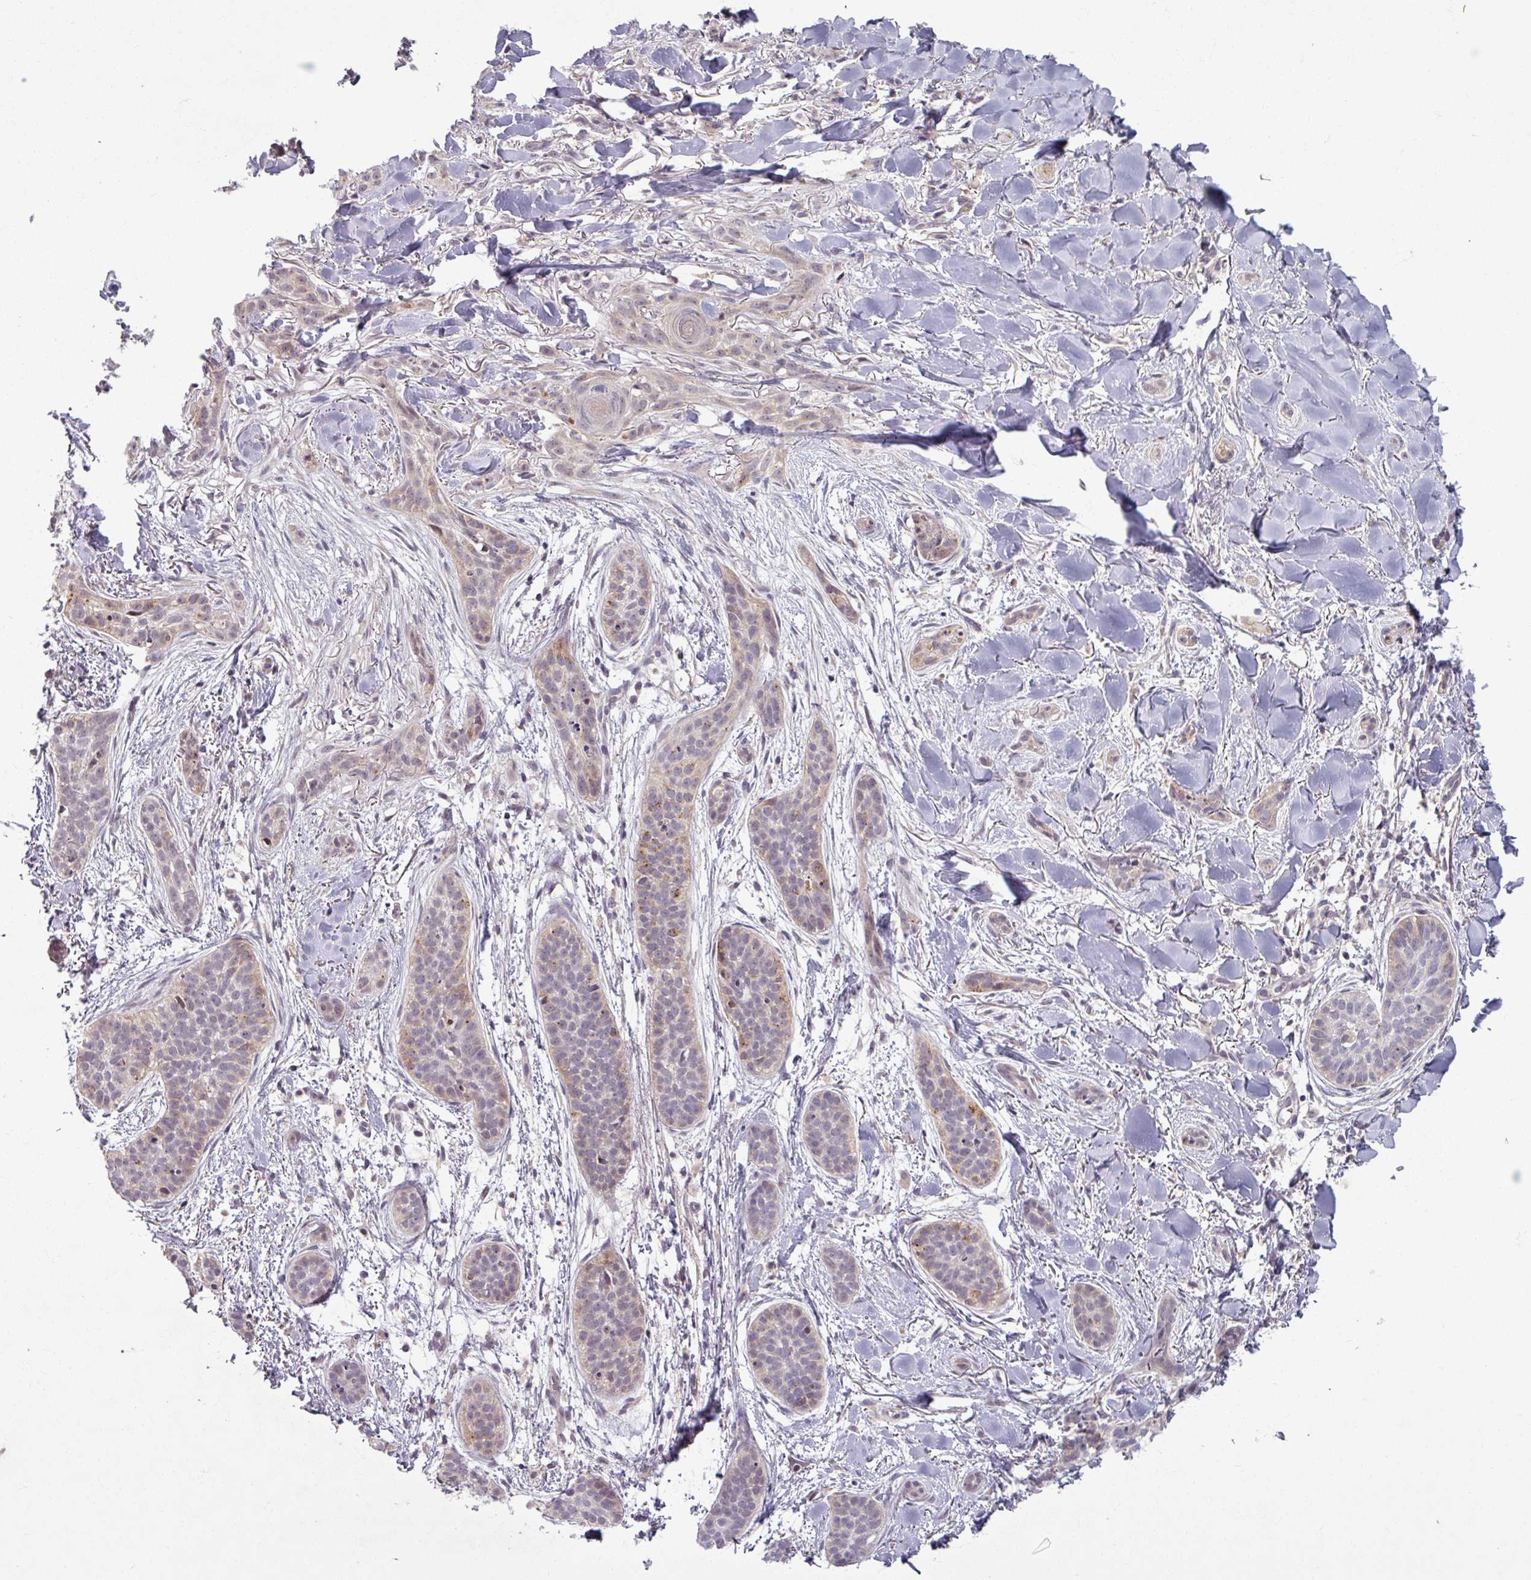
{"staining": {"intensity": "negative", "quantity": "none", "location": "none"}, "tissue": "skin cancer", "cell_type": "Tumor cells", "image_type": "cancer", "snomed": [{"axis": "morphology", "description": "Basal cell carcinoma"}, {"axis": "topography", "description": "Skin"}], "caption": "DAB (3,3'-diaminobenzidine) immunohistochemical staining of human skin basal cell carcinoma reveals no significant positivity in tumor cells.", "gene": "OGFOD3", "patient": {"sex": "male", "age": 52}}